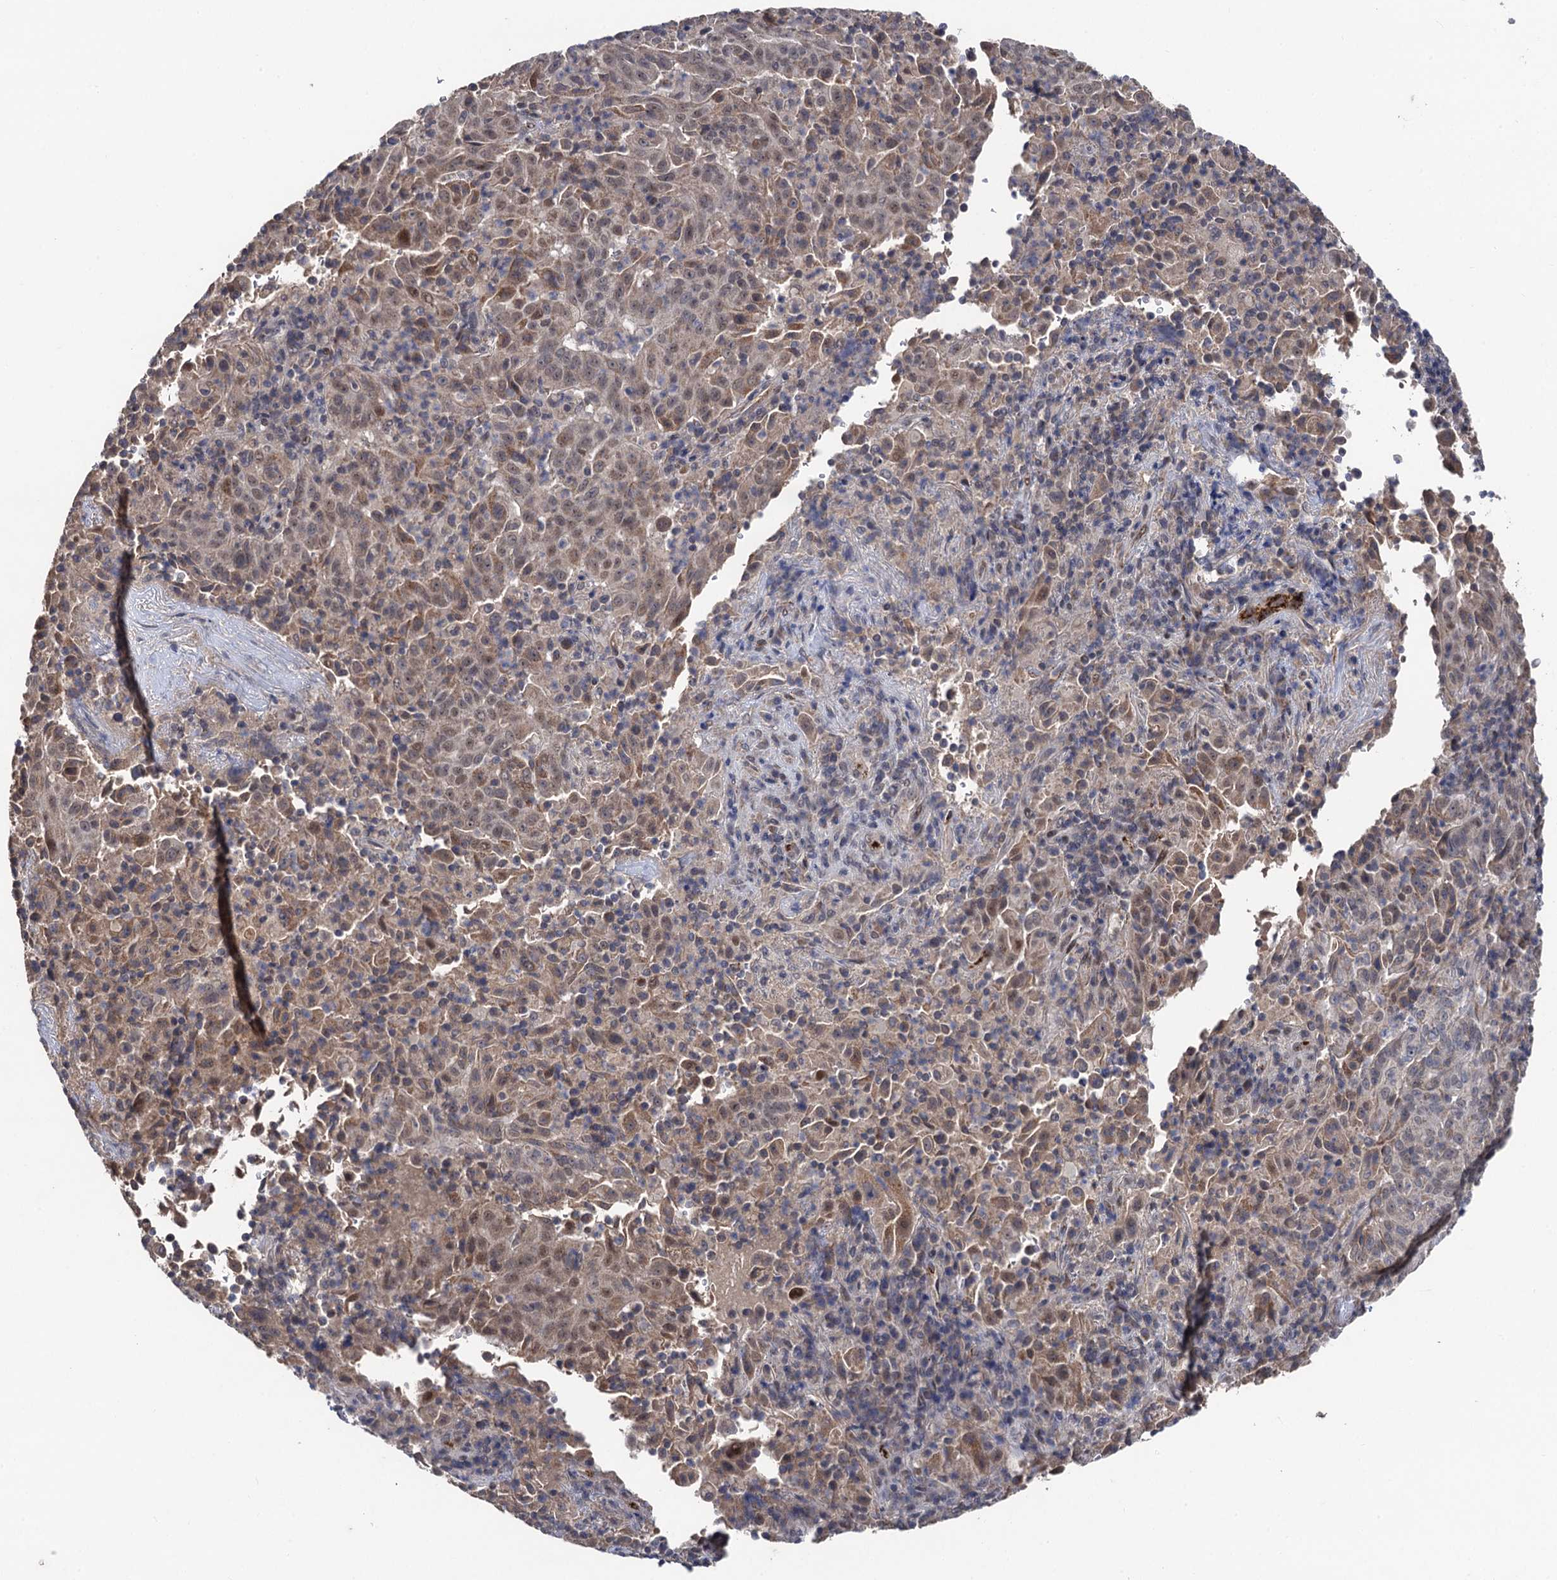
{"staining": {"intensity": "weak", "quantity": ">75%", "location": "cytoplasmic/membranous,nuclear"}, "tissue": "pancreatic cancer", "cell_type": "Tumor cells", "image_type": "cancer", "snomed": [{"axis": "morphology", "description": "Adenocarcinoma, NOS"}, {"axis": "topography", "description": "Pancreas"}], "caption": "Pancreatic cancer tissue demonstrates weak cytoplasmic/membranous and nuclear expression in approximately >75% of tumor cells", "gene": "PPTC7", "patient": {"sex": "male", "age": 63}}